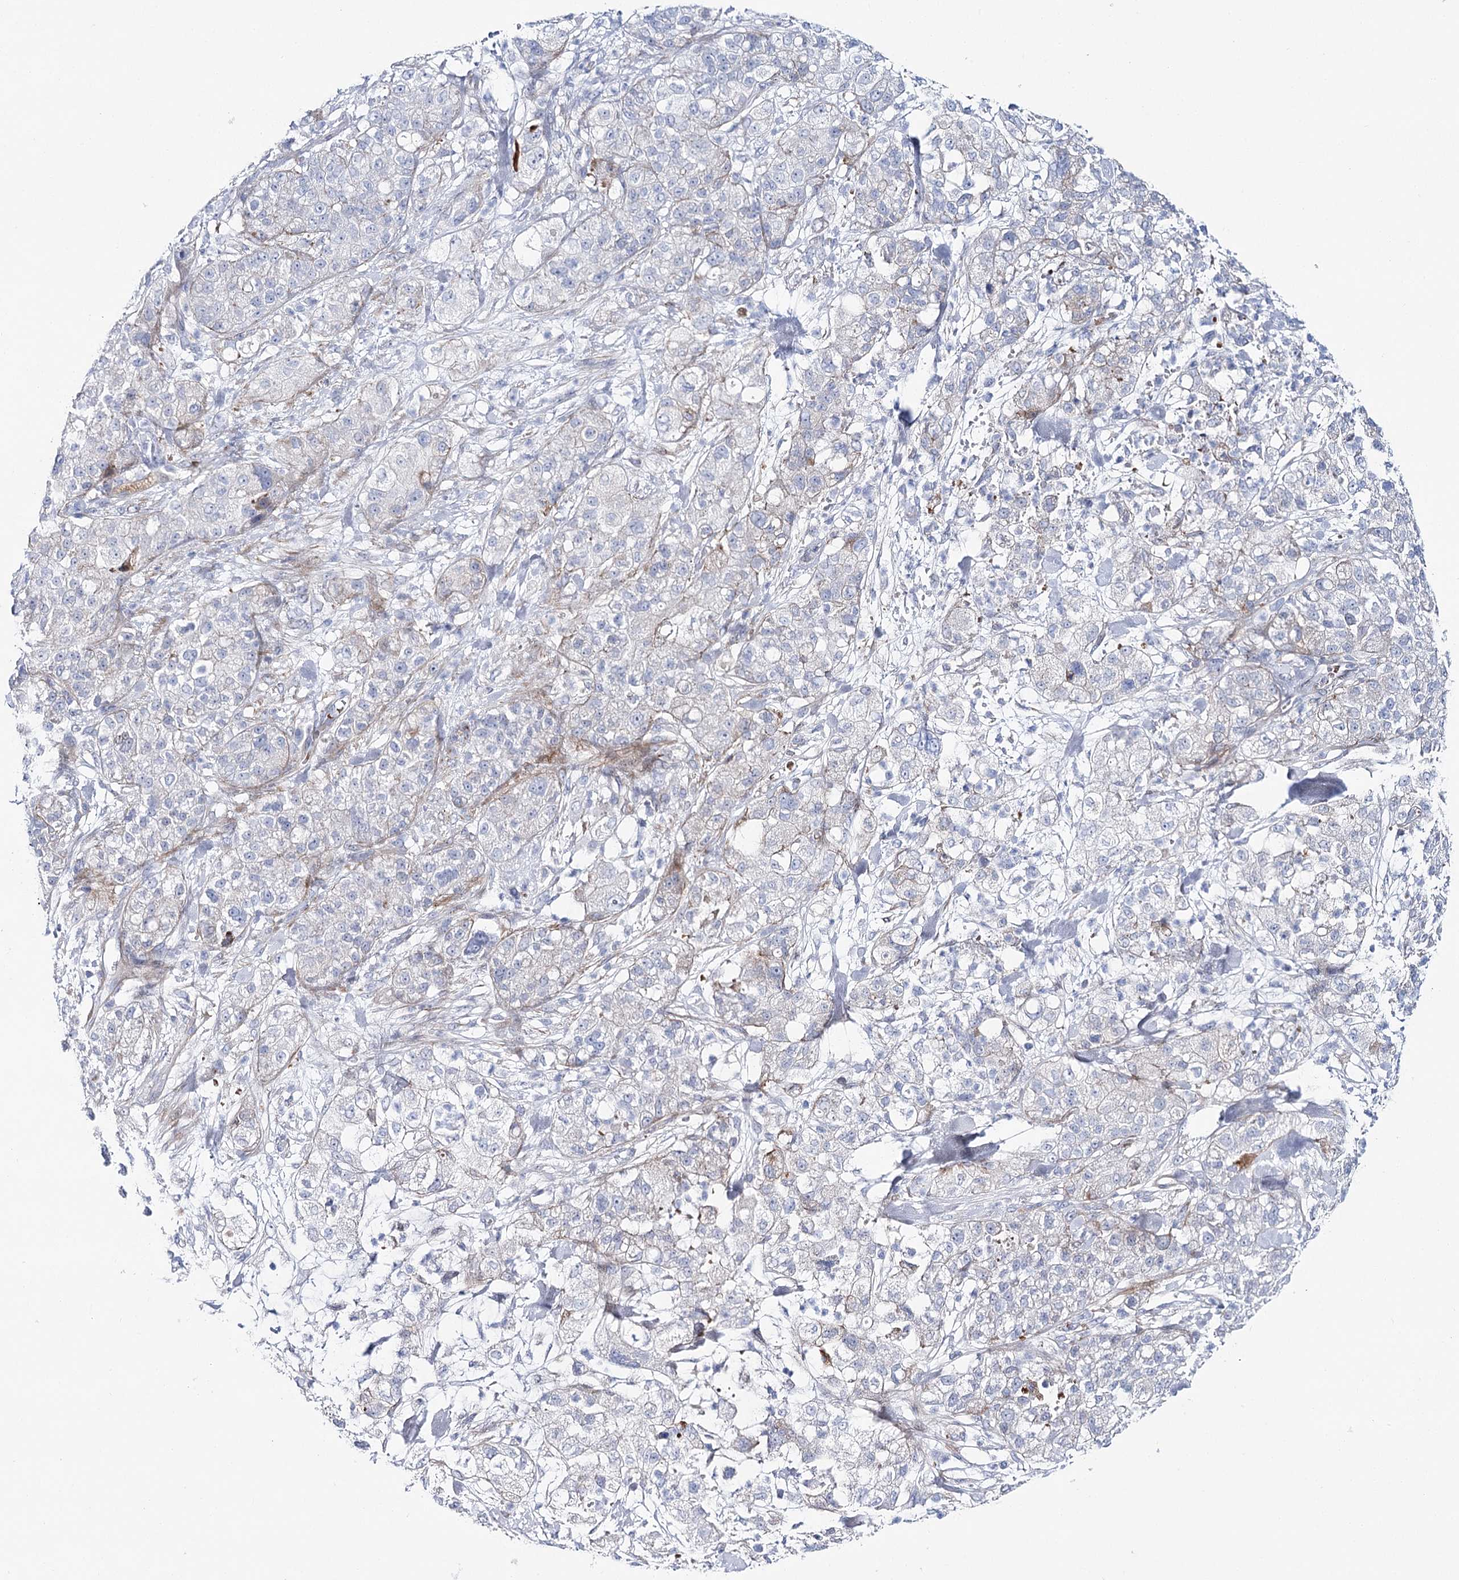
{"staining": {"intensity": "negative", "quantity": "none", "location": "none"}, "tissue": "pancreatic cancer", "cell_type": "Tumor cells", "image_type": "cancer", "snomed": [{"axis": "morphology", "description": "Adenocarcinoma, NOS"}, {"axis": "topography", "description": "Pancreas"}], "caption": "This is a micrograph of IHC staining of pancreatic cancer, which shows no positivity in tumor cells. The staining was performed using DAB to visualize the protein expression in brown, while the nuclei were stained in blue with hematoxylin (Magnification: 20x).", "gene": "ANKRD23", "patient": {"sex": "female", "age": 78}}